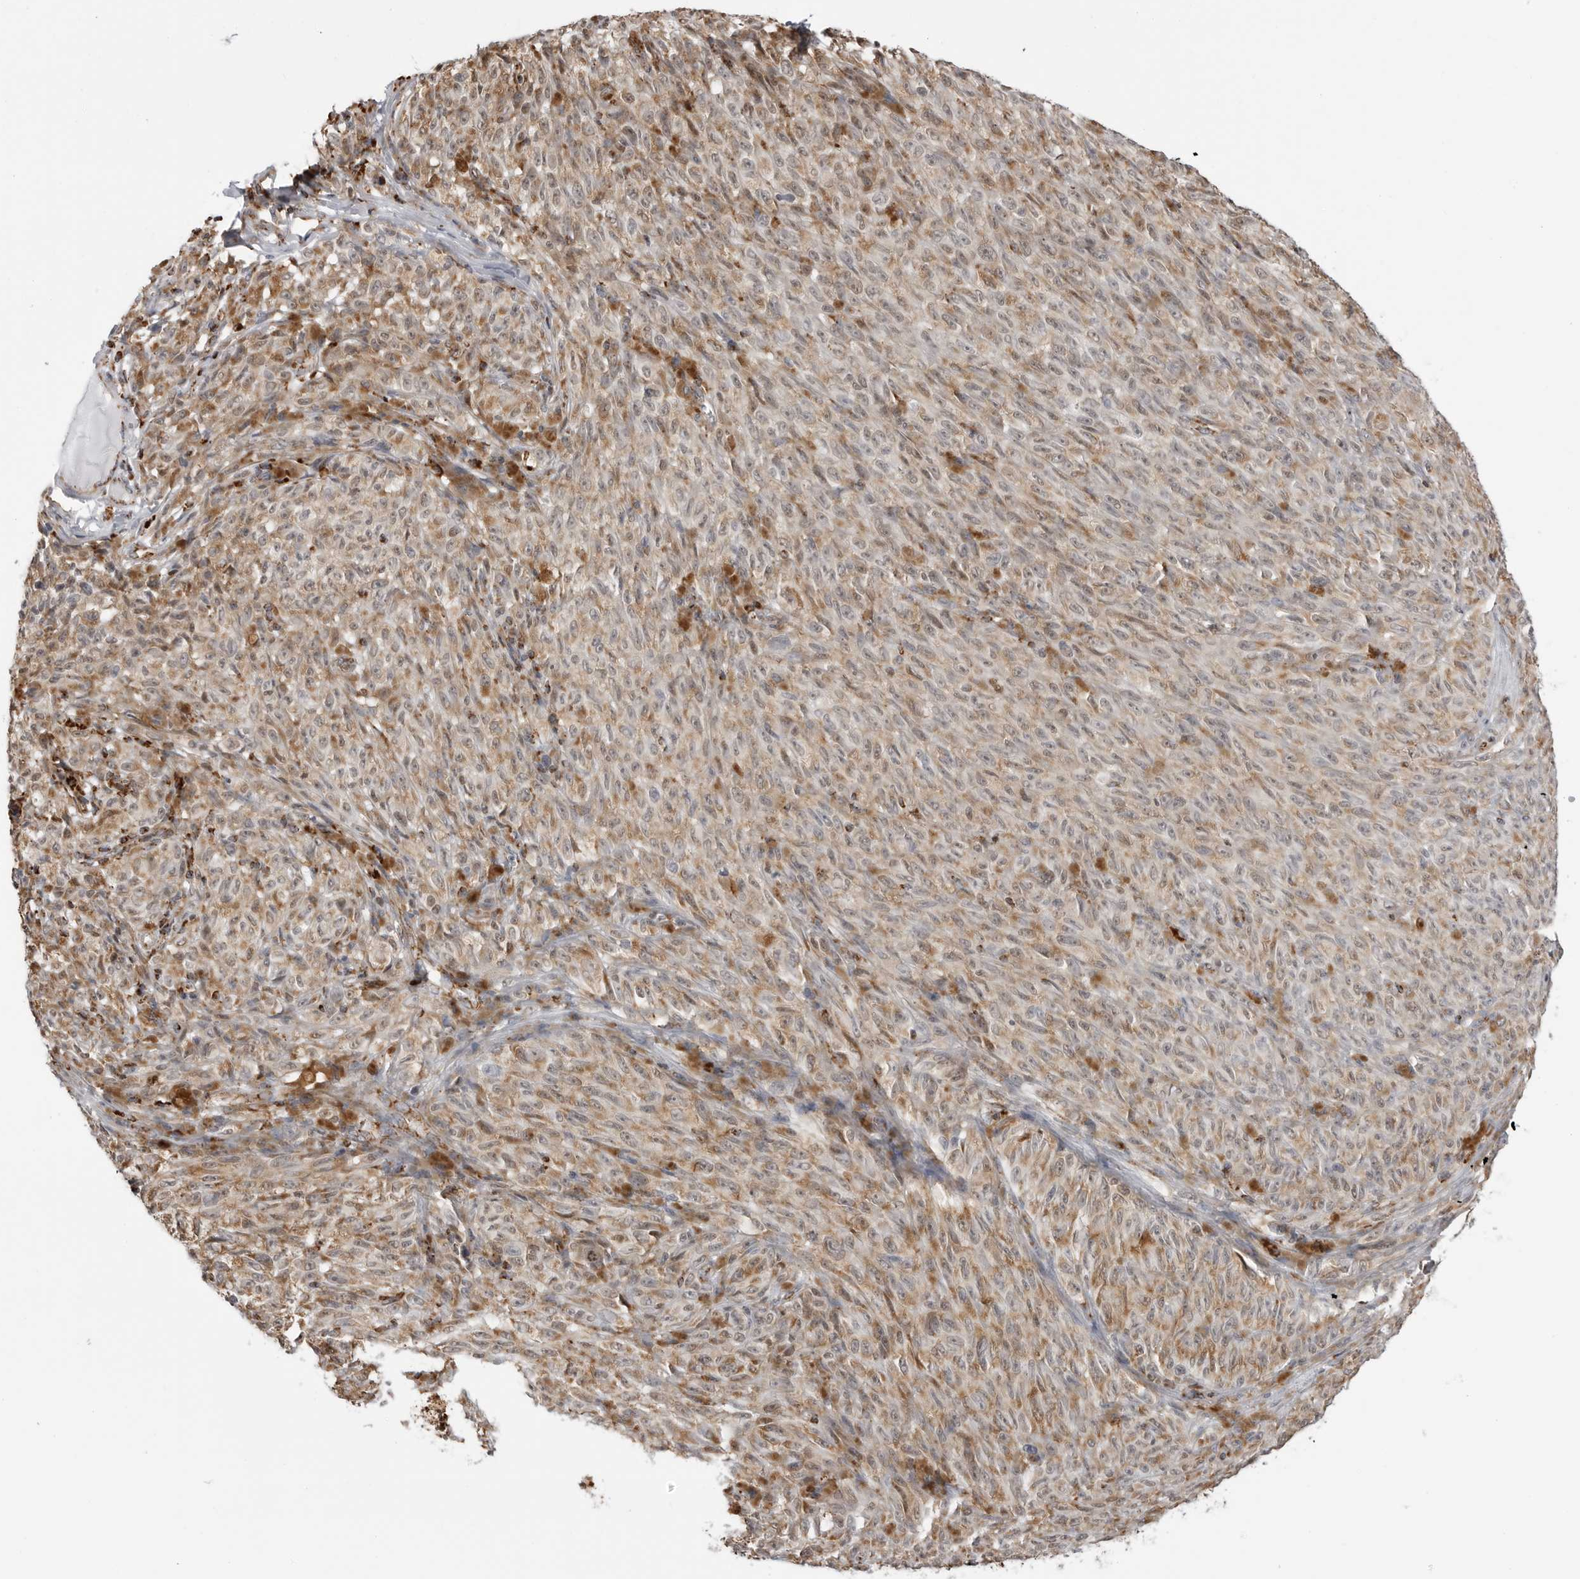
{"staining": {"intensity": "strong", "quantity": "25%-75%", "location": "cytoplasmic/membranous"}, "tissue": "melanoma", "cell_type": "Tumor cells", "image_type": "cancer", "snomed": [{"axis": "morphology", "description": "Malignant melanoma, NOS"}, {"axis": "topography", "description": "Skin"}], "caption": "Tumor cells demonstrate high levels of strong cytoplasmic/membranous expression in about 25%-75% of cells in human melanoma. (DAB IHC, brown staining for protein, blue staining for nuclei).", "gene": "COX5A", "patient": {"sex": "female", "age": 82}}